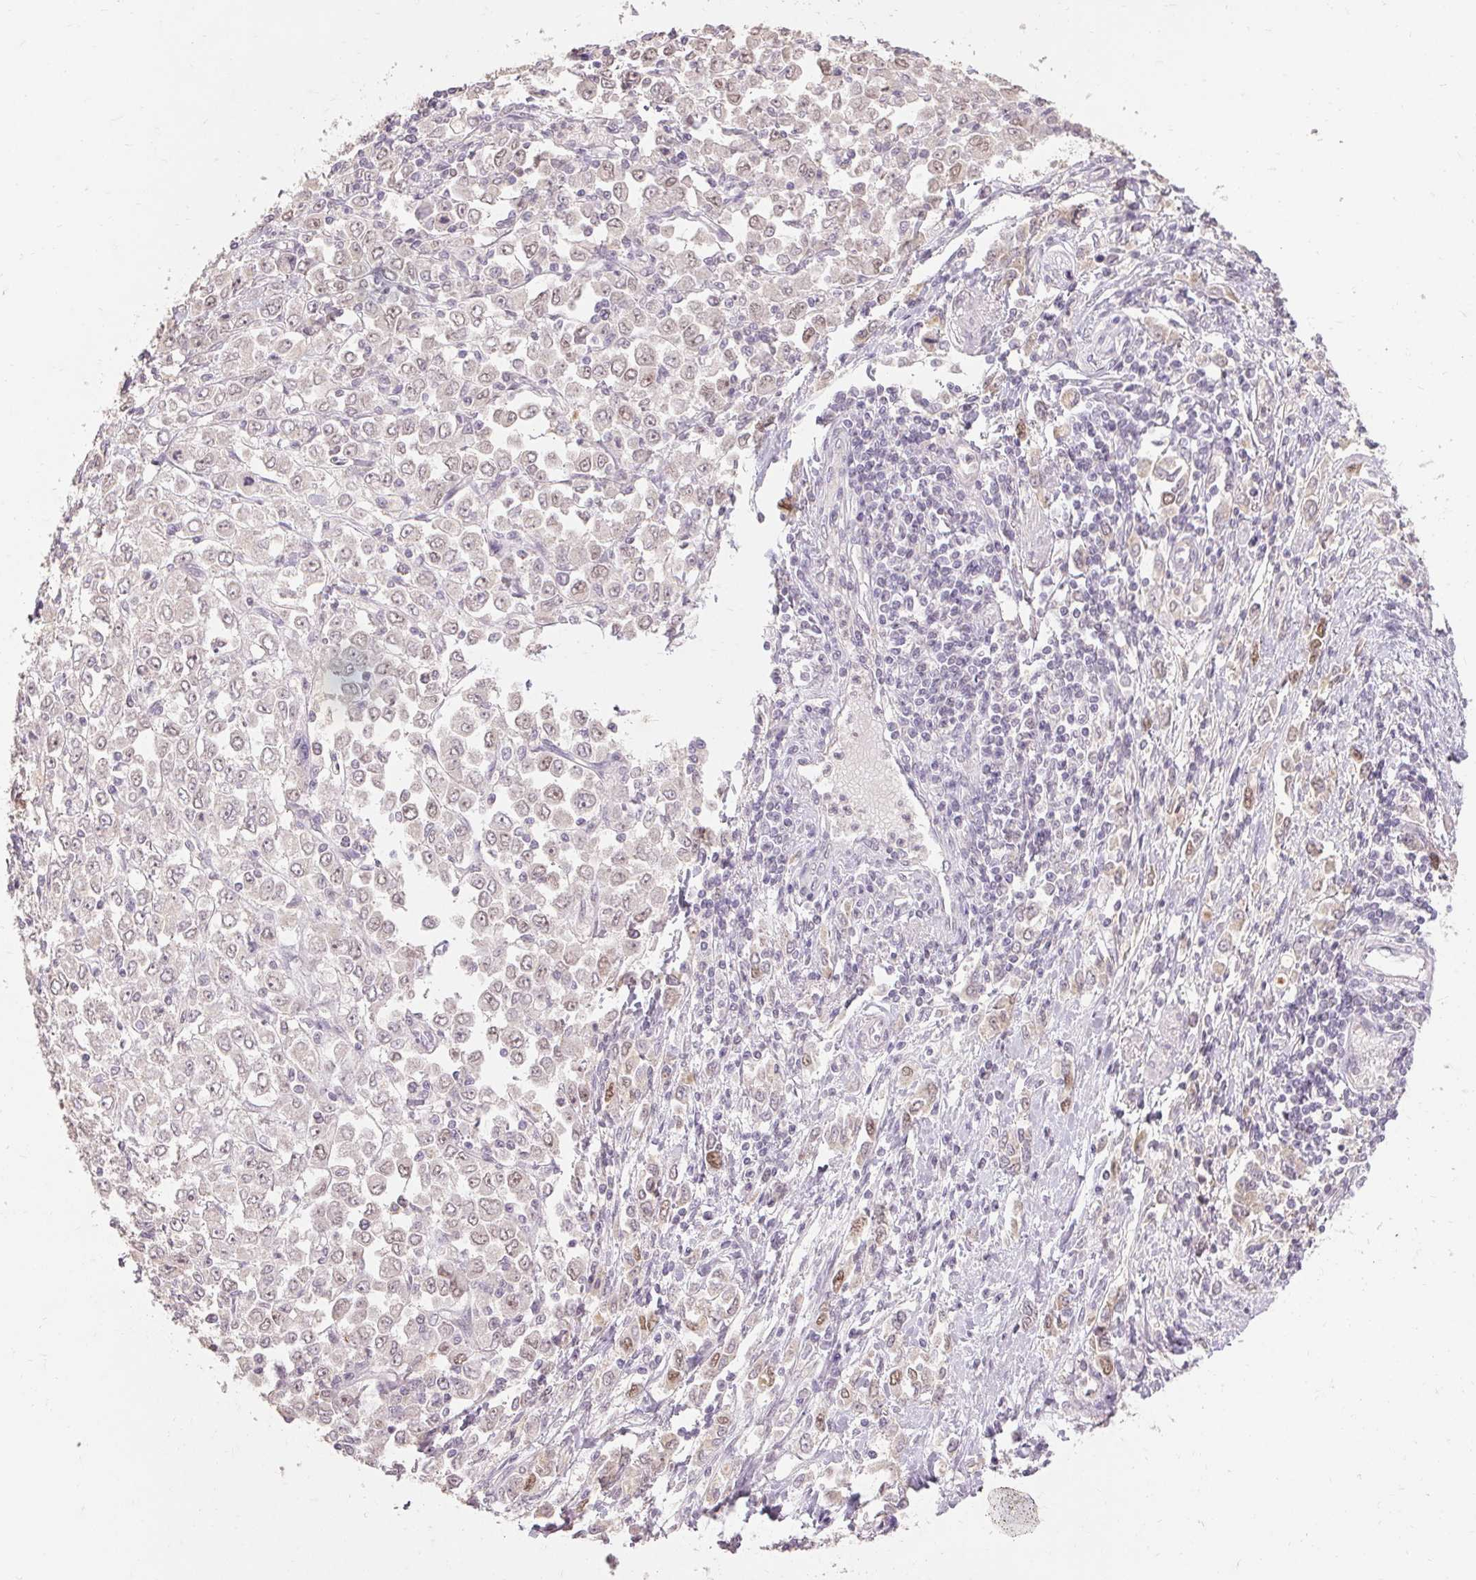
{"staining": {"intensity": "moderate", "quantity": "<25%", "location": "nuclear"}, "tissue": "stomach cancer", "cell_type": "Tumor cells", "image_type": "cancer", "snomed": [{"axis": "morphology", "description": "Adenocarcinoma, NOS"}, {"axis": "topography", "description": "Stomach, upper"}], "caption": "Protein expression by IHC demonstrates moderate nuclear expression in about <25% of tumor cells in stomach cancer.", "gene": "SKP2", "patient": {"sex": "male", "age": 70}}